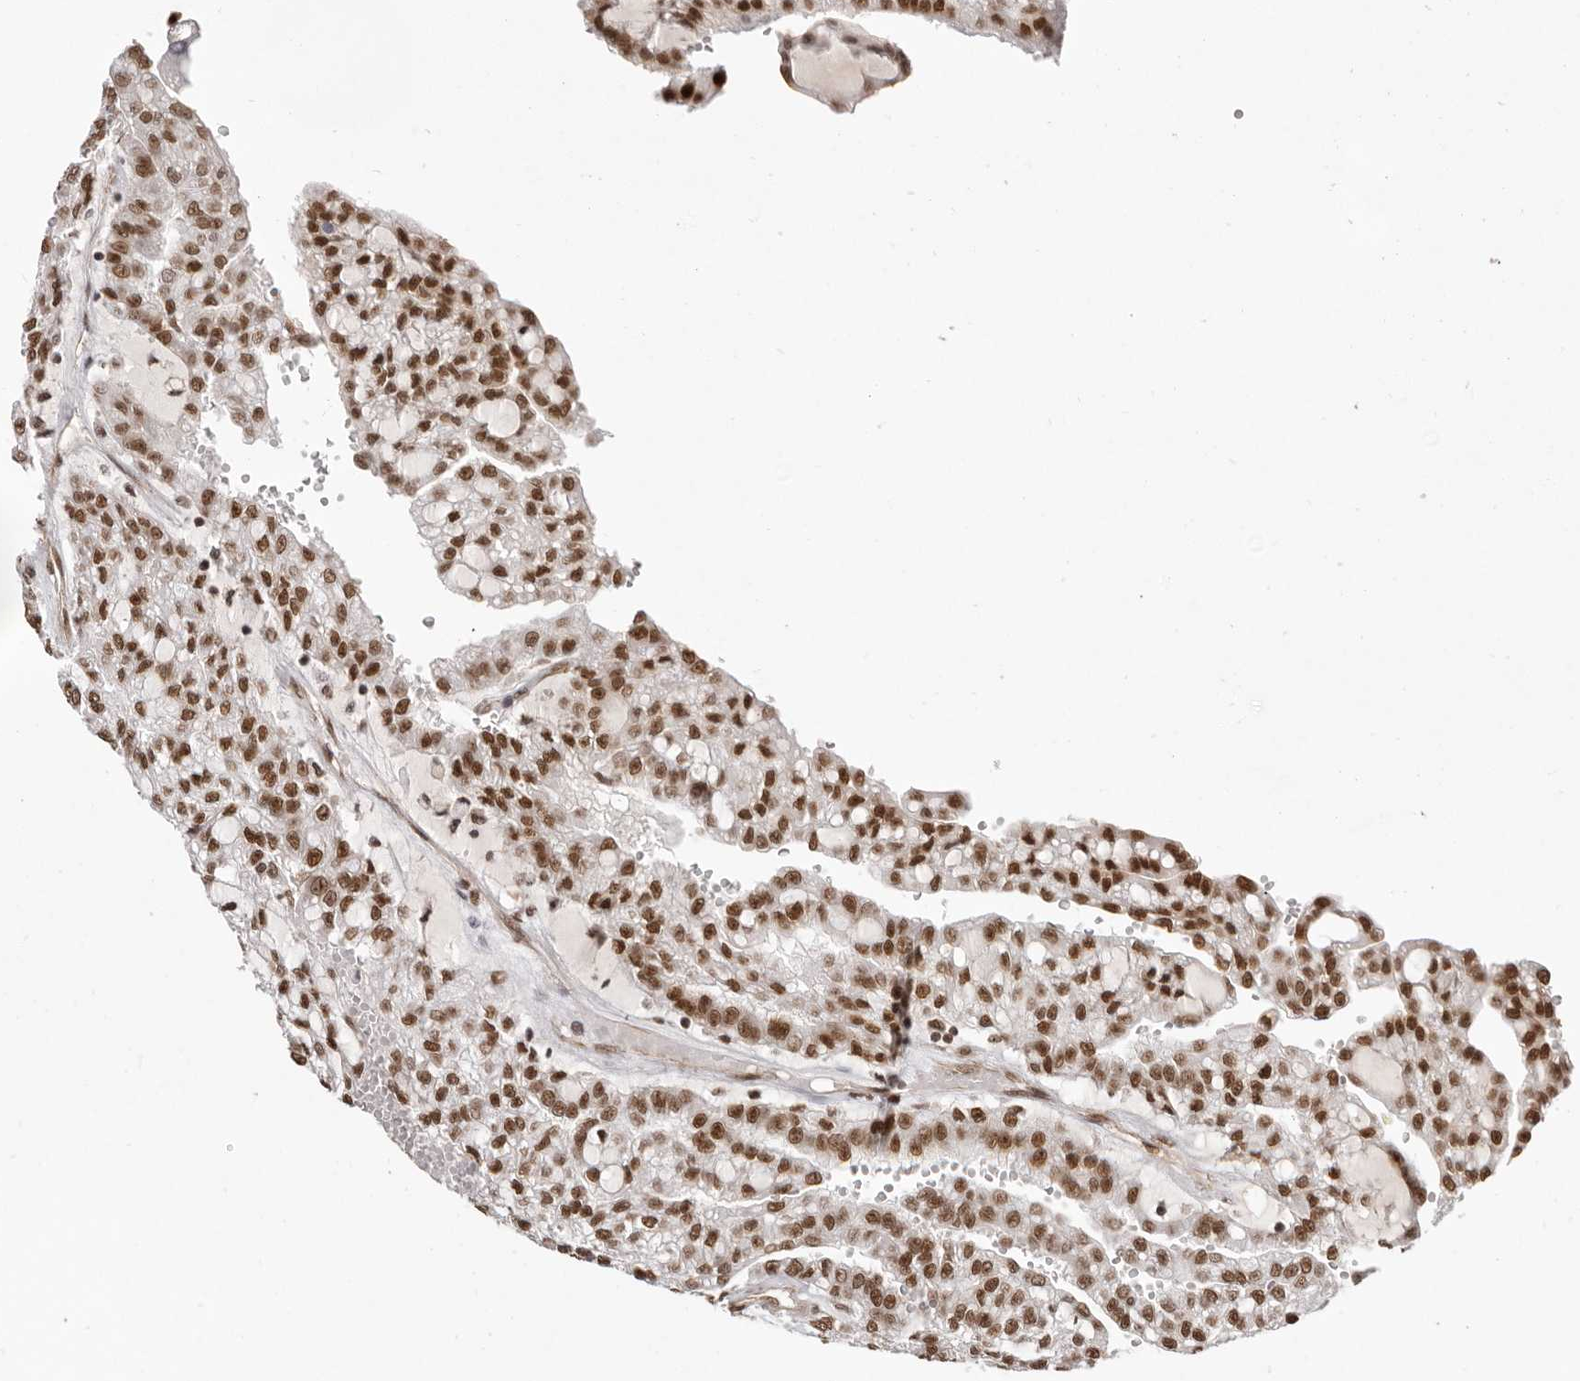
{"staining": {"intensity": "strong", "quantity": ">75%", "location": "nuclear"}, "tissue": "renal cancer", "cell_type": "Tumor cells", "image_type": "cancer", "snomed": [{"axis": "morphology", "description": "Adenocarcinoma, NOS"}, {"axis": "topography", "description": "Kidney"}], "caption": "A high-resolution image shows IHC staining of renal cancer (adenocarcinoma), which demonstrates strong nuclear positivity in approximately >75% of tumor cells.", "gene": "CHTOP", "patient": {"sex": "male", "age": 63}}